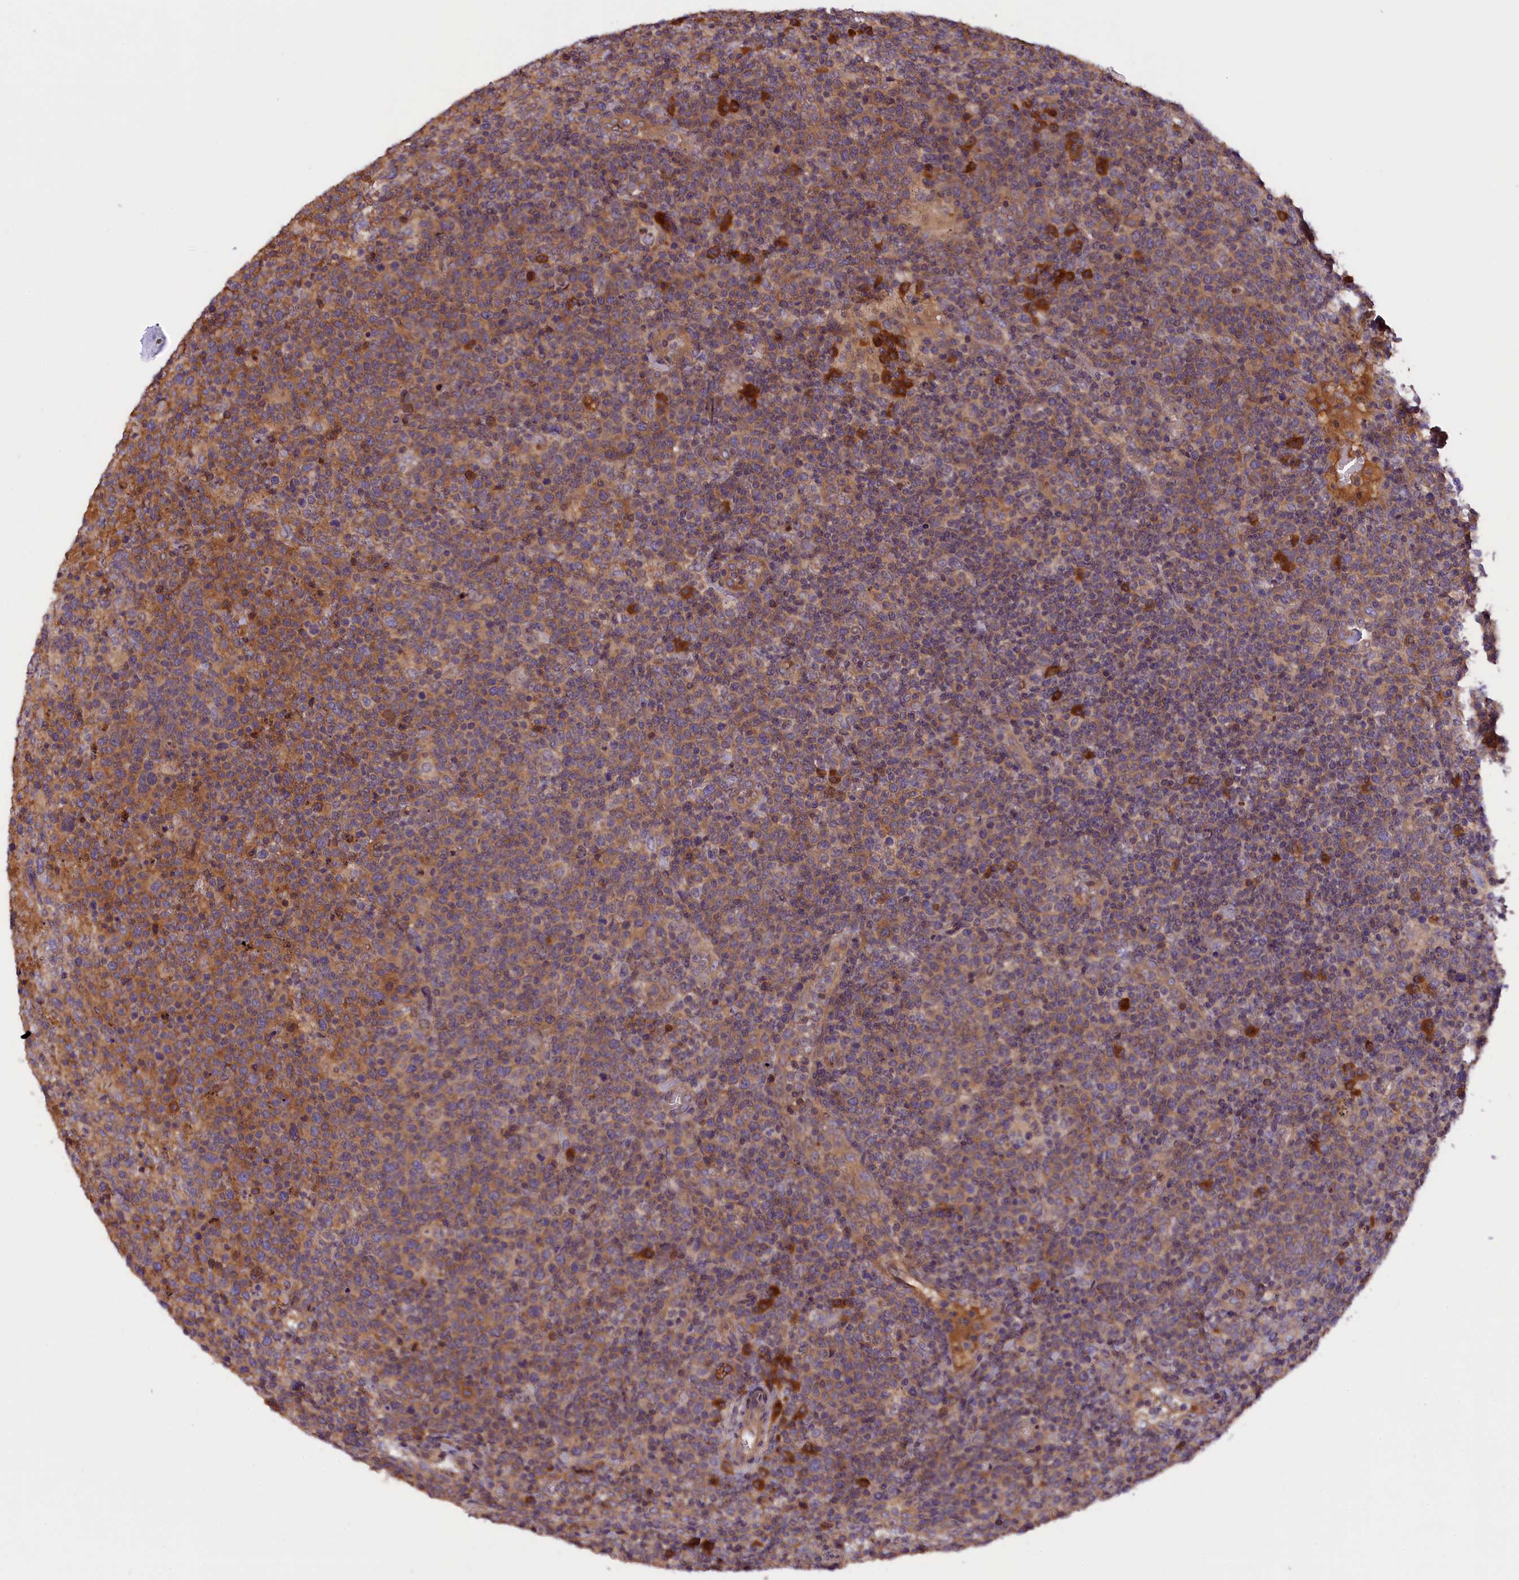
{"staining": {"intensity": "moderate", "quantity": "25%-75%", "location": "cytoplasmic/membranous"}, "tissue": "lymphoma", "cell_type": "Tumor cells", "image_type": "cancer", "snomed": [{"axis": "morphology", "description": "Malignant lymphoma, non-Hodgkin's type, High grade"}, {"axis": "topography", "description": "Lymph node"}], "caption": "Lymphoma was stained to show a protein in brown. There is medium levels of moderate cytoplasmic/membranous expression in about 25%-75% of tumor cells. (brown staining indicates protein expression, while blue staining denotes nuclei).", "gene": "SETD6", "patient": {"sex": "male", "age": 61}}